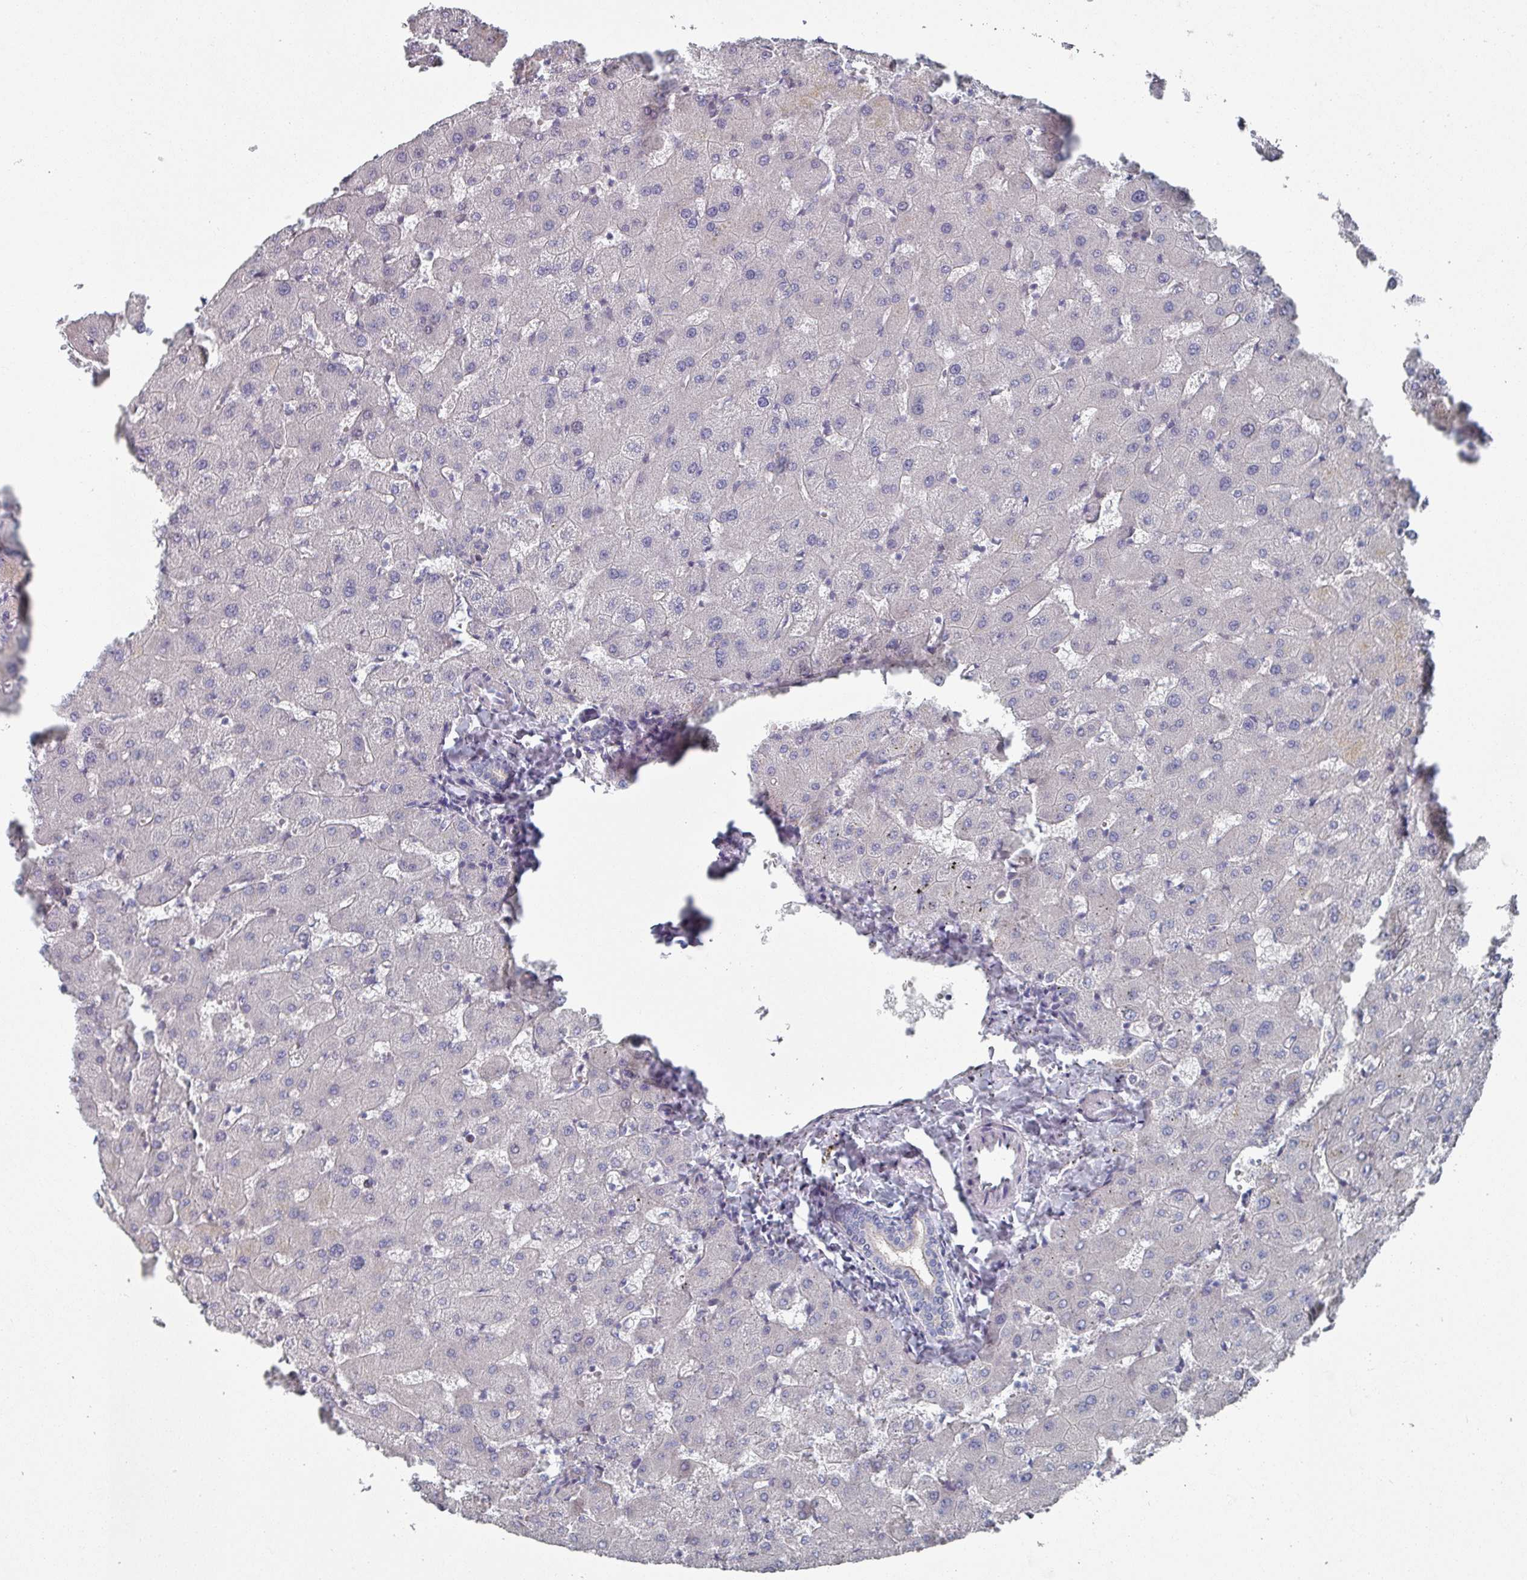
{"staining": {"intensity": "negative", "quantity": "none", "location": "none"}, "tissue": "liver", "cell_type": "Cholangiocytes", "image_type": "normal", "snomed": [{"axis": "morphology", "description": "Normal tissue, NOS"}, {"axis": "topography", "description": "Liver"}], "caption": "IHC histopathology image of normal liver: liver stained with DAB exhibits no significant protein expression in cholangiocytes.", "gene": "EFL1", "patient": {"sex": "female", "age": 63}}